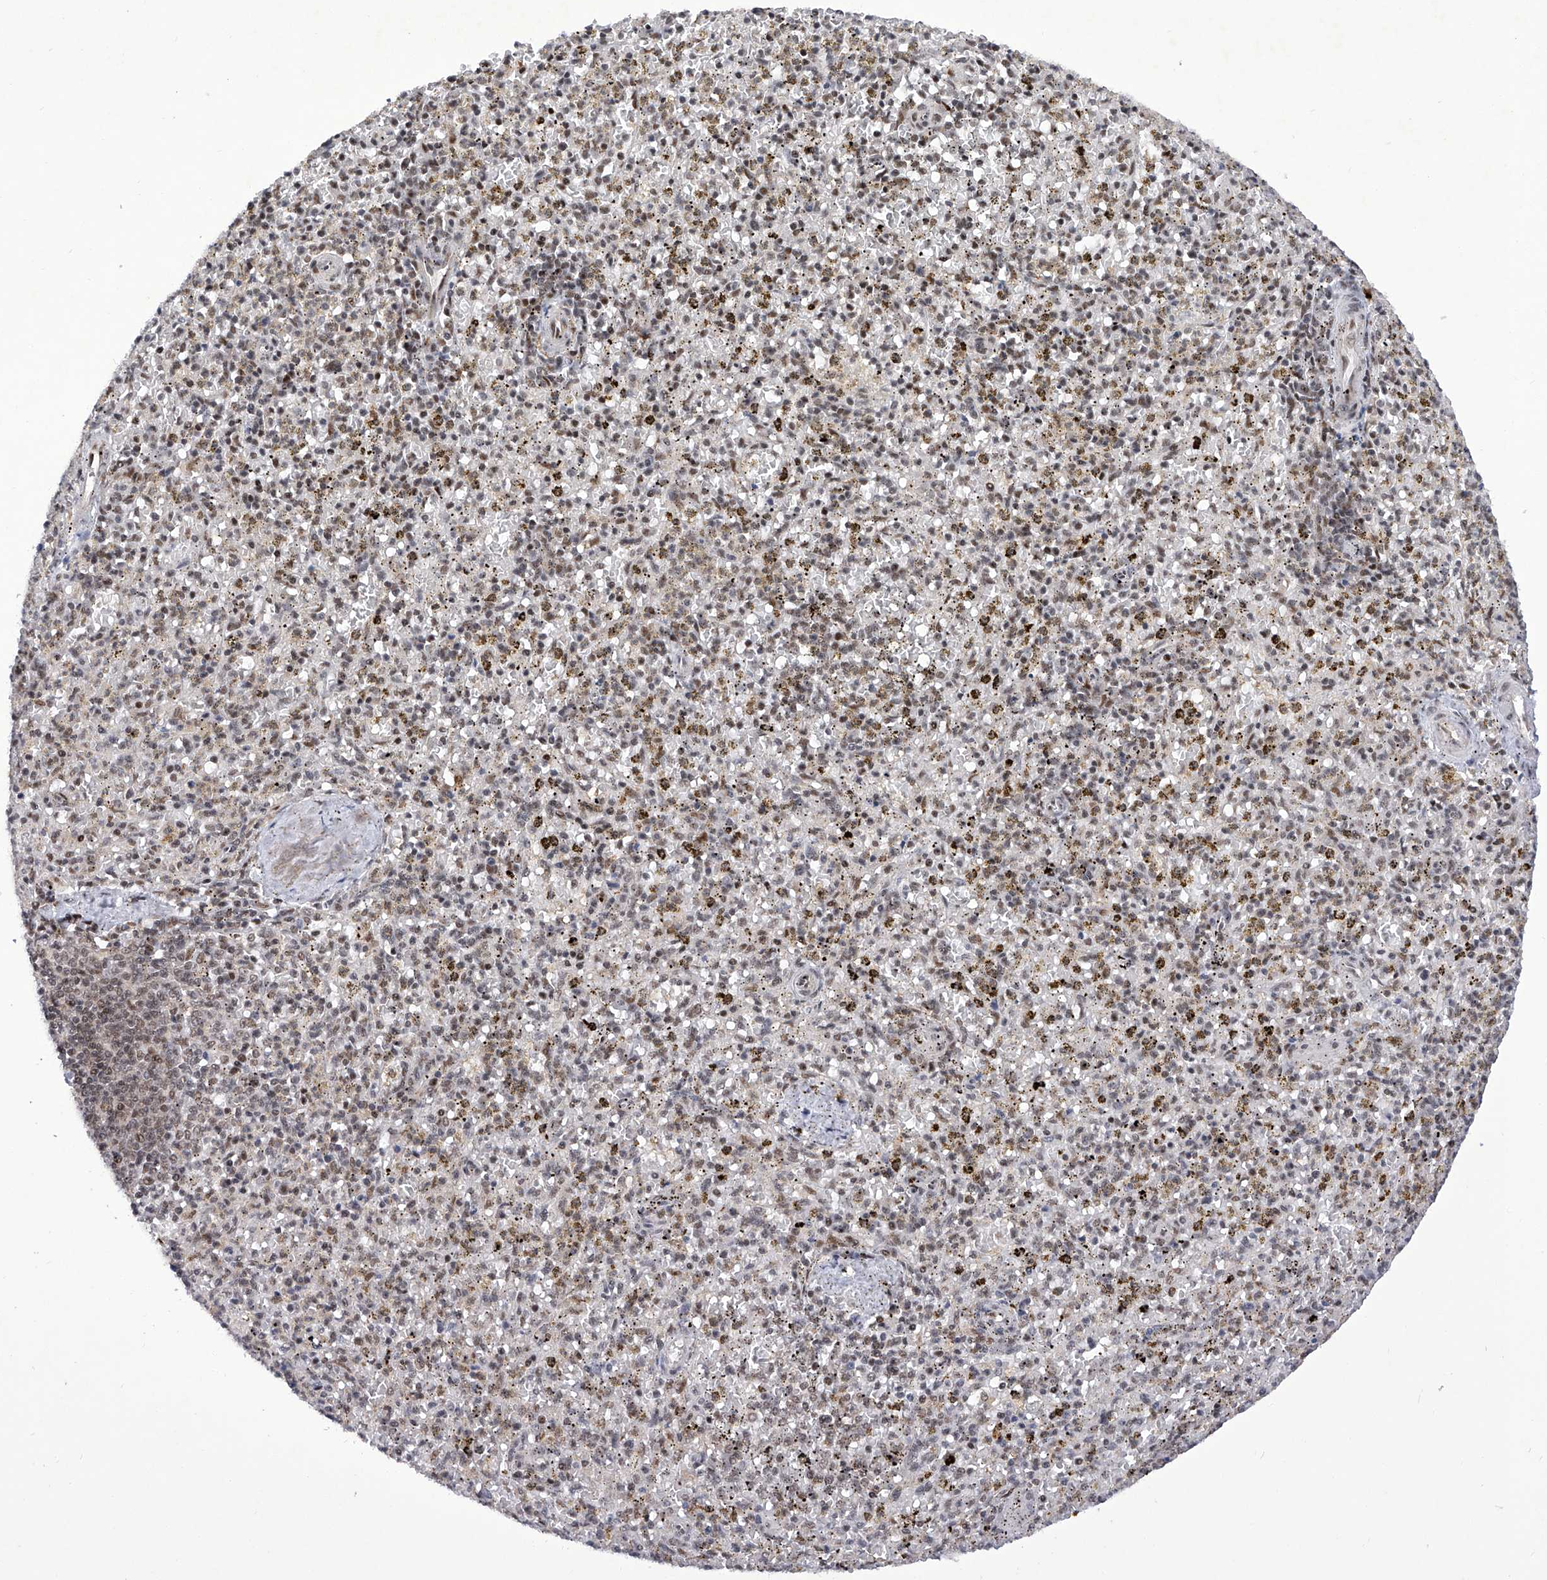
{"staining": {"intensity": "weak", "quantity": "25%-75%", "location": "nuclear"}, "tissue": "spleen", "cell_type": "Cells in red pulp", "image_type": "normal", "snomed": [{"axis": "morphology", "description": "Normal tissue, NOS"}, {"axis": "topography", "description": "Spleen"}], "caption": "Protein analysis of unremarkable spleen demonstrates weak nuclear staining in approximately 25%-75% of cells in red pulp.", "gene": "RAD54L", "patient": {"sex": "male", "age": 72}}